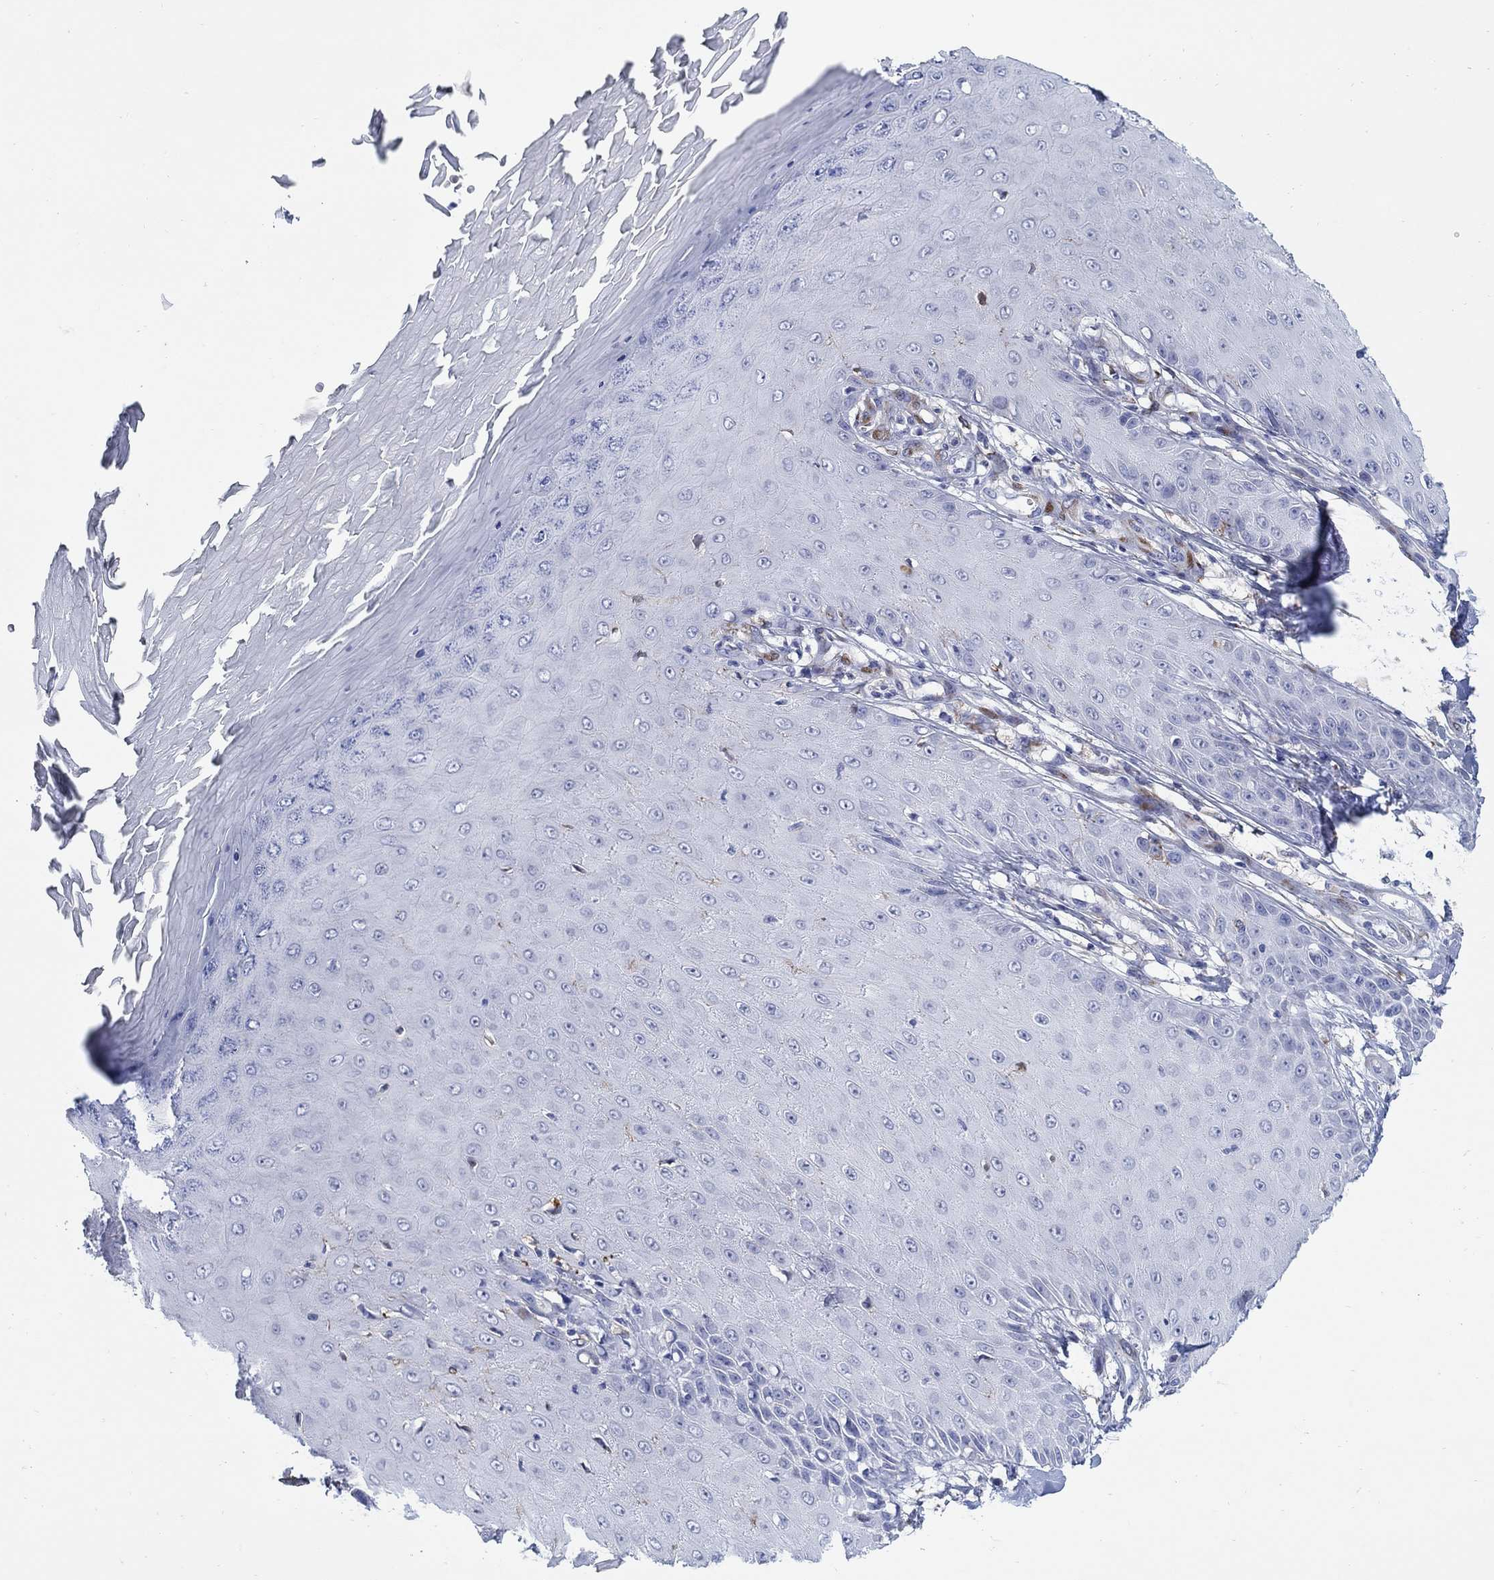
{"staining": {"intensity": "negative", "quantity": "none", "location": "none"}, "tissue": "skin cancer", "cell_type": "Tumor cells", "image_type": "cancer", "snomed": [{"axis": "morphology", "description": "Inflammation, NOS"}, {"axis": "morphology", "description": "Squamous cell carcinoma, NOS"}, {"axis": "topography", "description": "Skin"}], "caption": "An immunohistochemistry image of skin cancer is shown. There is no staining in tumor cells of skin cancer. (Stains: DAB (3,3'-diaminobenzidine) immunohistochemistry with hematoxylin counter stain, Microscopy: brightfield microscopy at high magnification).", "gene": "REEP2", "patient": {"sex": "male", "age": 70}}